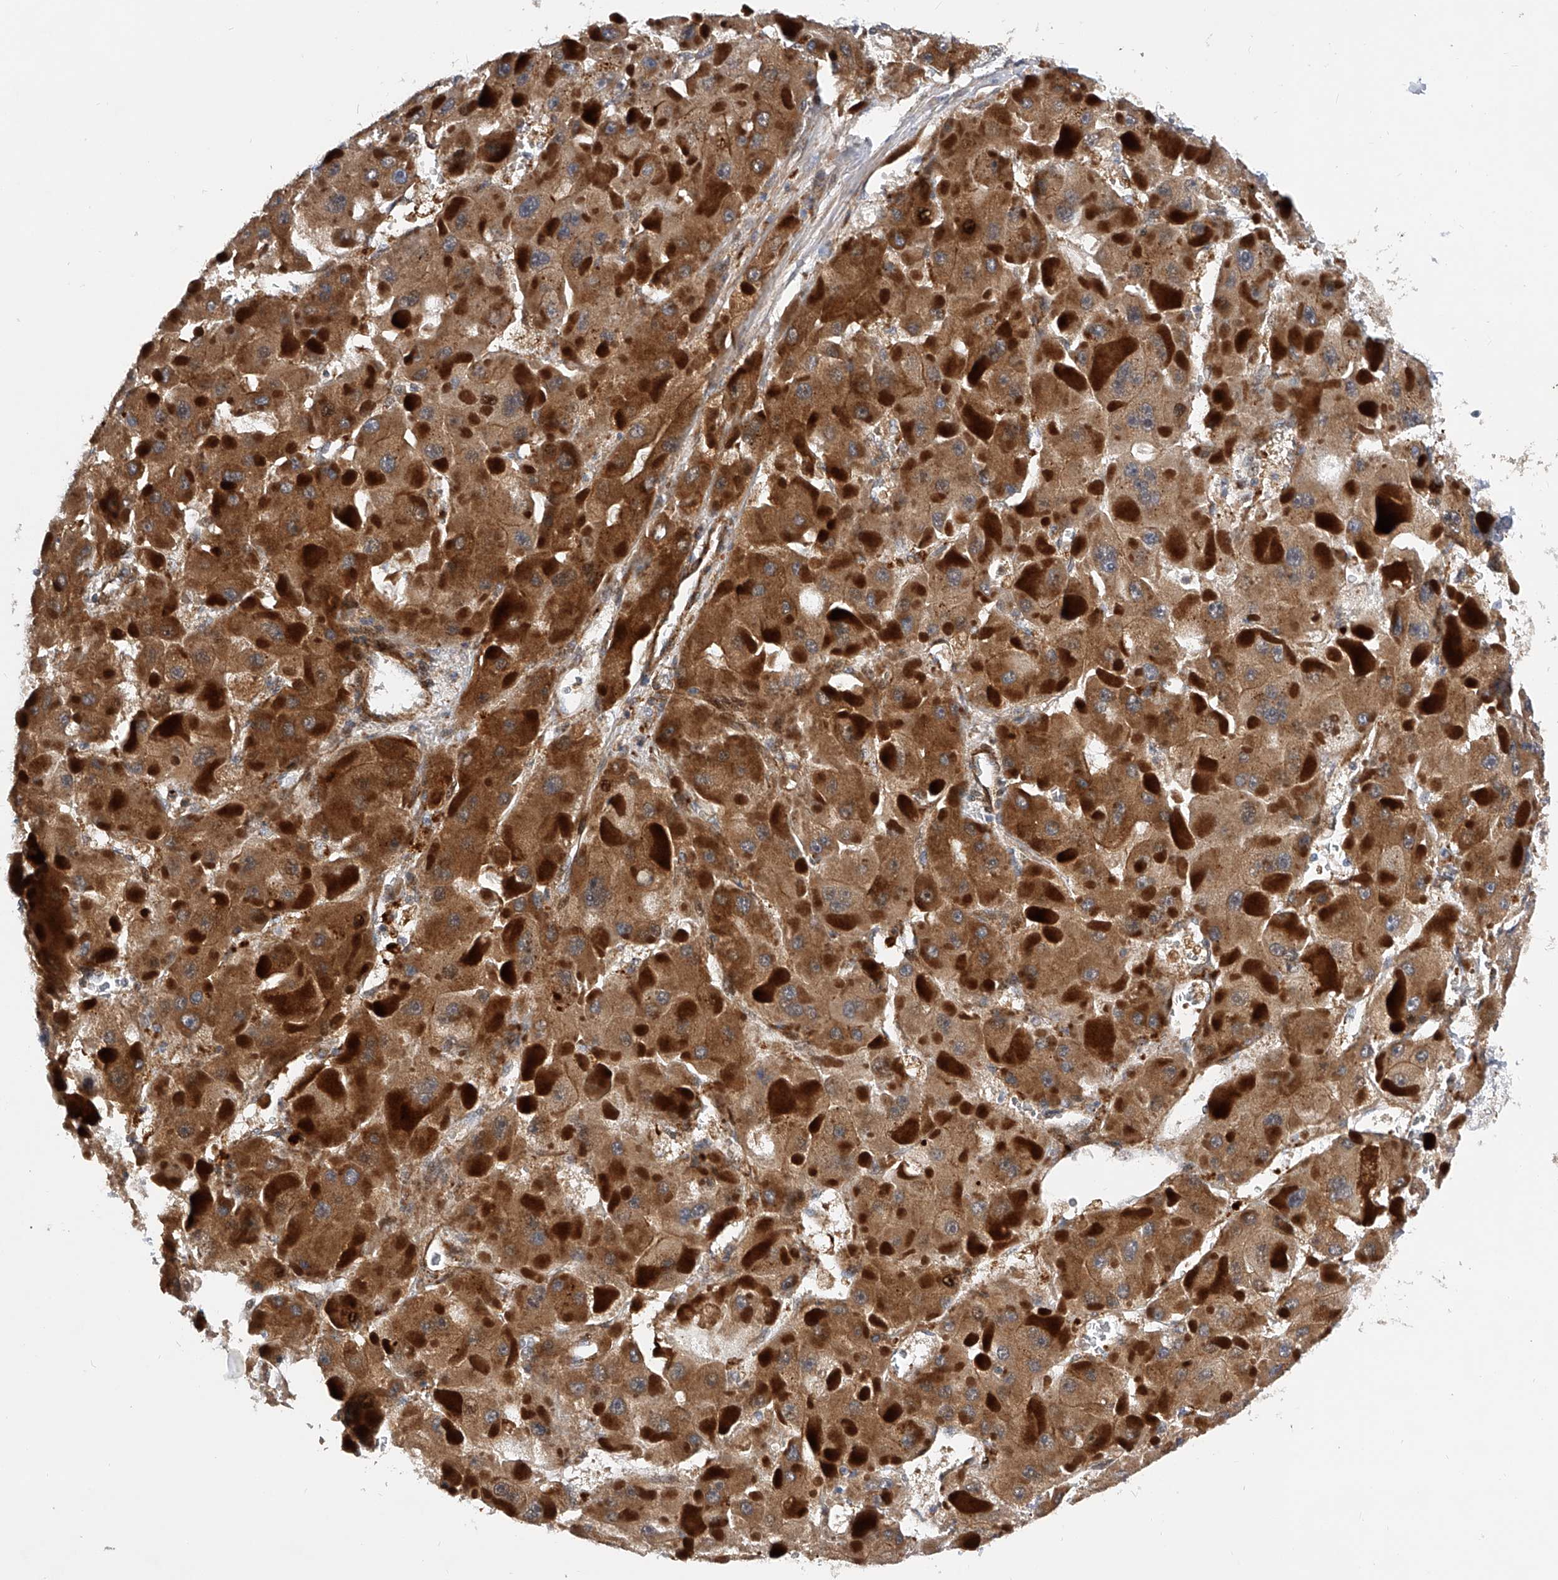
{"staining": {"intensity": "moderate", "quantity": ">75%", "location": "cytoplasmic/membranous"}, "tissue": "liver cancer", "cell_type": "Tumor cells", "image_type": "cancer", "snomed": [{"axis": "morphology", "description": "Carcinoma, Hepatocellular, NOS"}, {"axis": "topography", "description": "Liver"}], "caption": "Moderate cytoplasmic/membranous positivity is appreciated in about >75% of tumor cells in liver hepatocellular carcinoma. (DAB (3,3'-diaminobenzidine) IHC with brightfield microscopy, high magnification).", "gene": "PDSS2", "patient": {"sex": "female", "age": 73}}